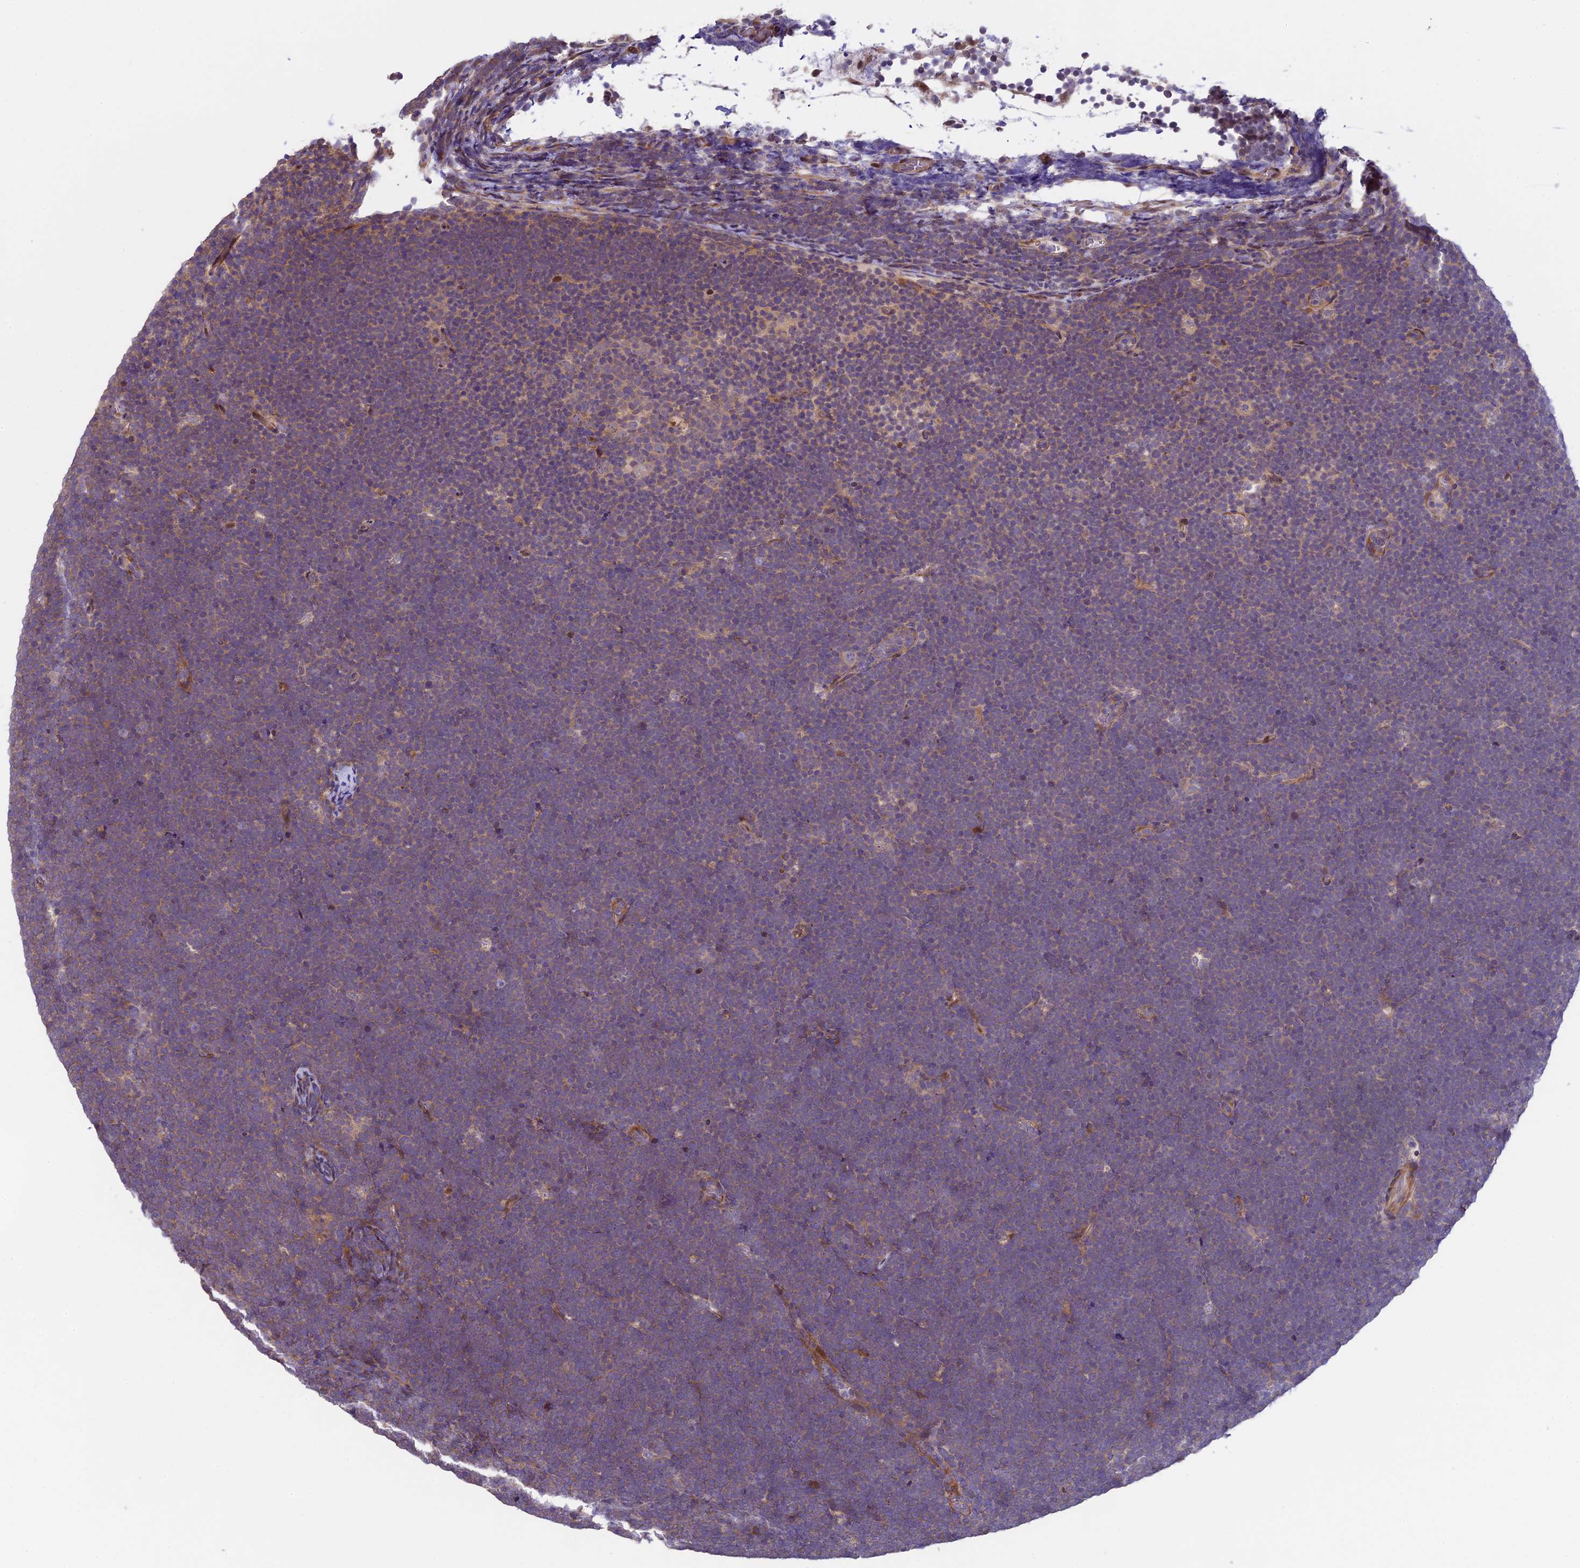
{"staining": {"intensity": "weak", "quantity": "<25%", "location": "cytoplasmic/membranous"}, "tissue": "lymphoma", "cell_type": "Tumor cells", "image_type": "cancer", "snomed": [{"axis": "morphology", "description": "Malignant lymphoma, non-Hodgkin's type, High grade"}, {"axis": "topography", "description": "Lymph node"}], "caption": "There is no significant positivity in tumor cells of lymphoma. Nuclei are stained in blue.", "gene": "SPIRE1", "patient": {"sex": "male", "age": 13}}